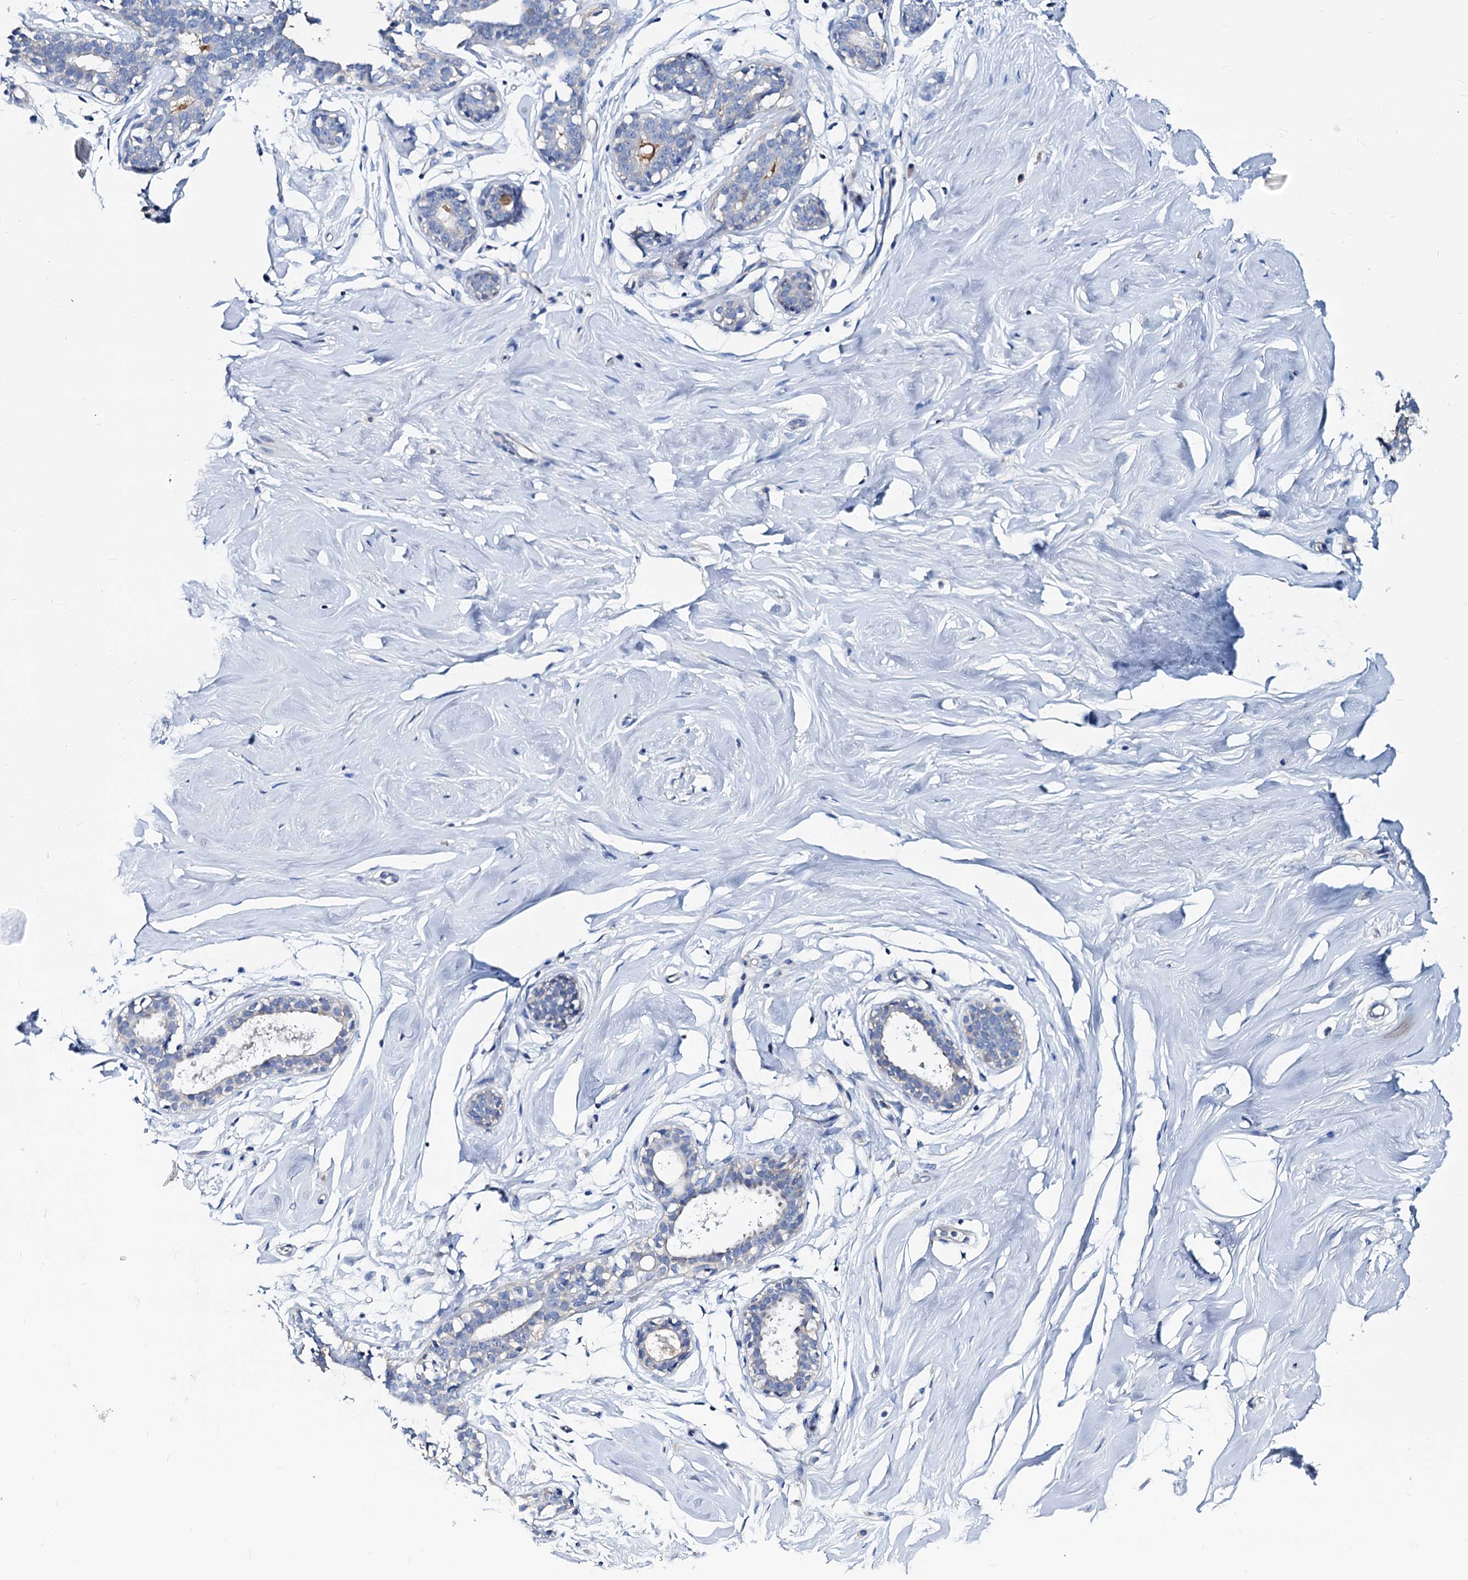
{"staining": {"intensity": "negative", "quantity": "none", "location": "none"}, "tissue": "breast", "cell_type": "Adipocytes", "image_type": "normal", "snomed": [{"axis": "morphology", "description": "Normal tissue, NOS"}, {"axis": "morphology", "description": "Adenoma, NOS"}, {"axis": "topography", "description": "Breast"}], "caption": "High magnification brightfield microscopy of benign breast stained with DAB (brown) and counterstained with hematoxylin (blue): adipocytes show no significant staining.", "gene": "DYDC2", "patient": {"sex": "female", "age": 23}}